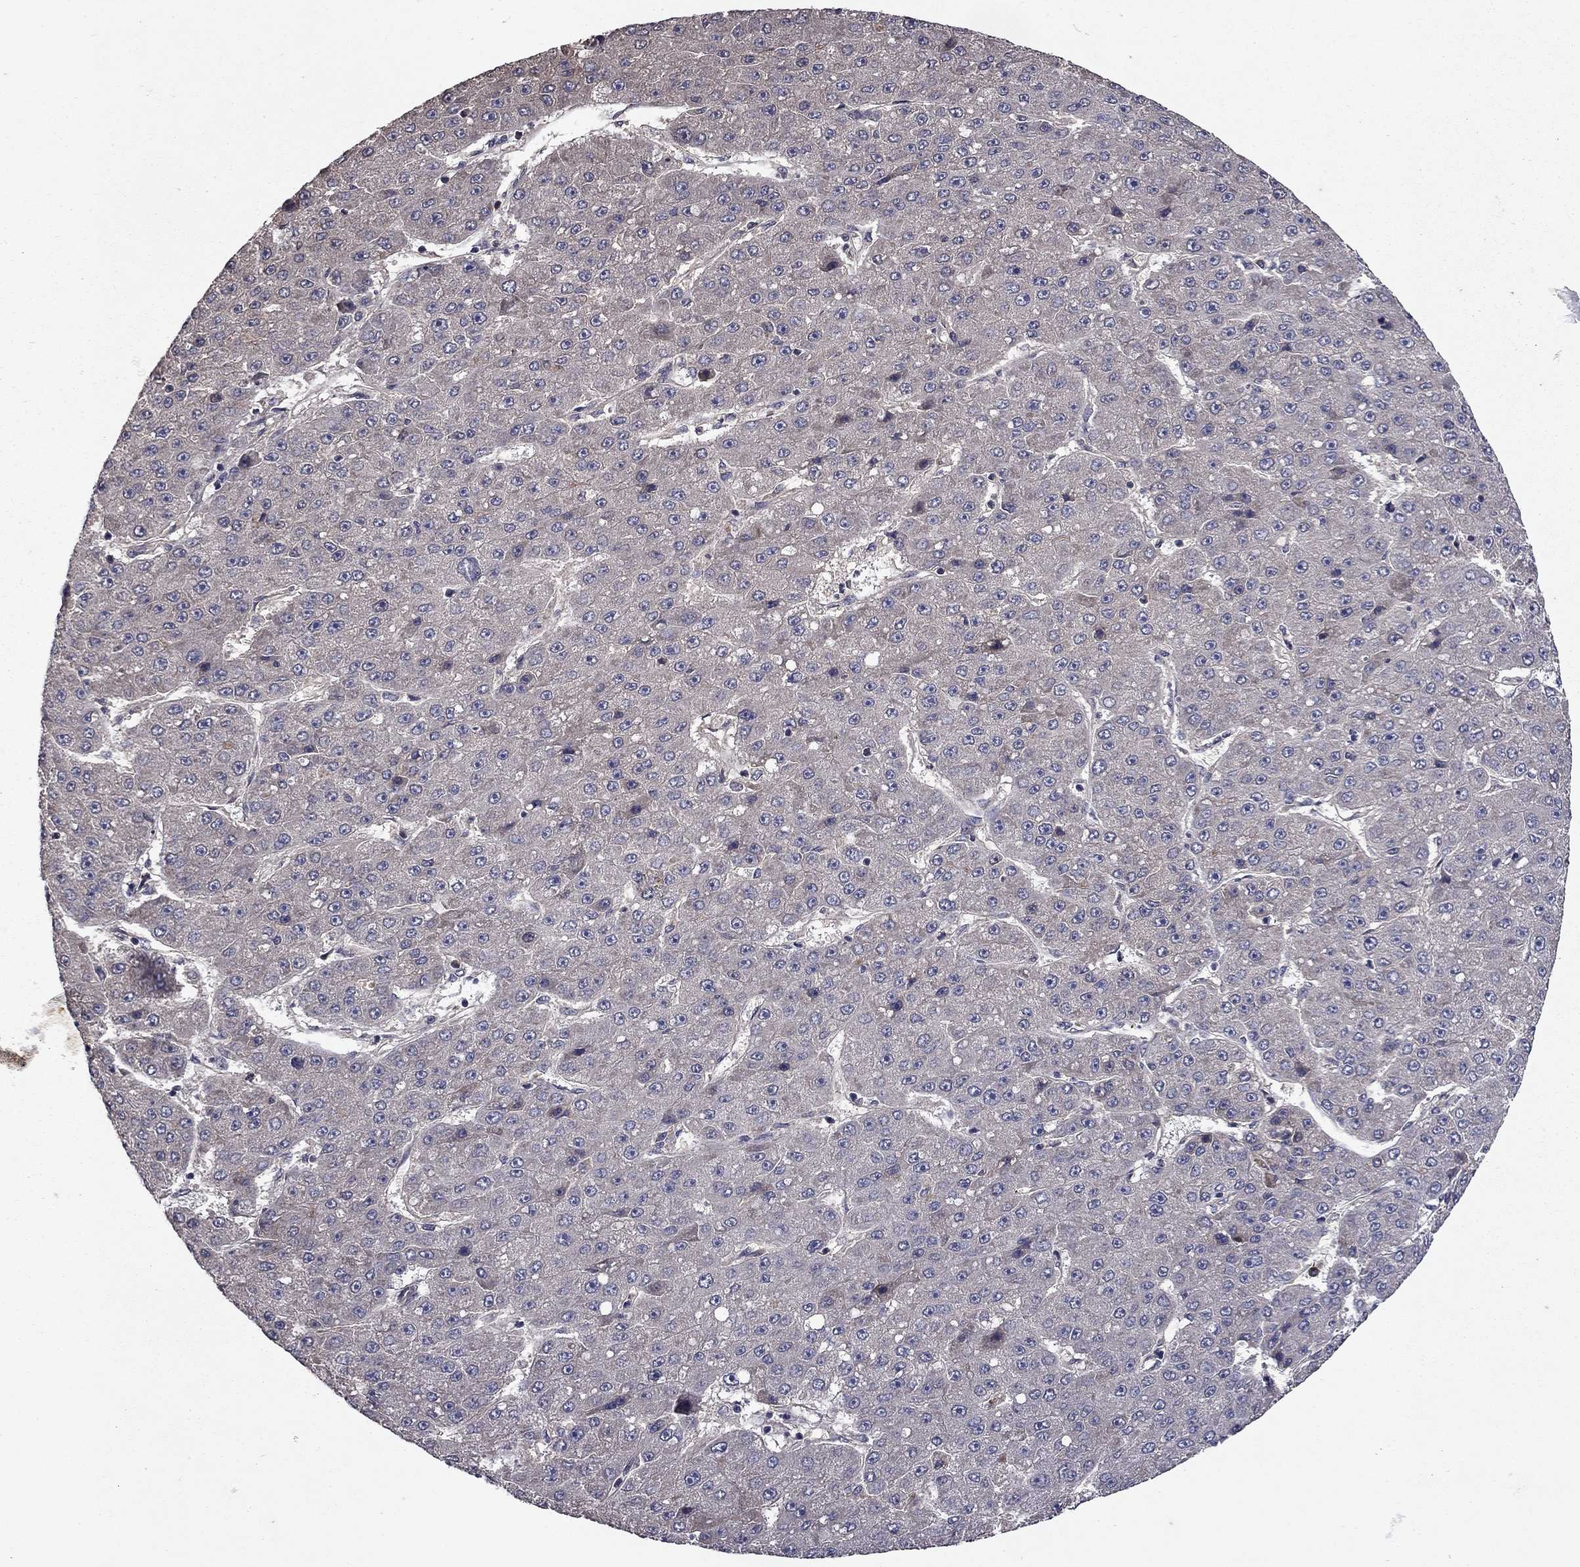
{"staining": {"intensity": "negative", "quantity": "none", "location": "none"}, "tissue": "liver cancer", "cell_type": "Tumor cells", "image_type": "cancer", "snomed": [{"axis": "morphology", "description": "Carcinoma, Hepatocellular, NOS"}, {"axis": "topography", "description": "Liver"}], "caption": "High power microscopy photomicrograph of an immunohistochemistry (IHC) photomicrograph of liver hepatocellular carcinoma, revealing no significant positivity in tumor cells.", "gene": "PROS1", "patient": {"sex": "male", "age": 67}}